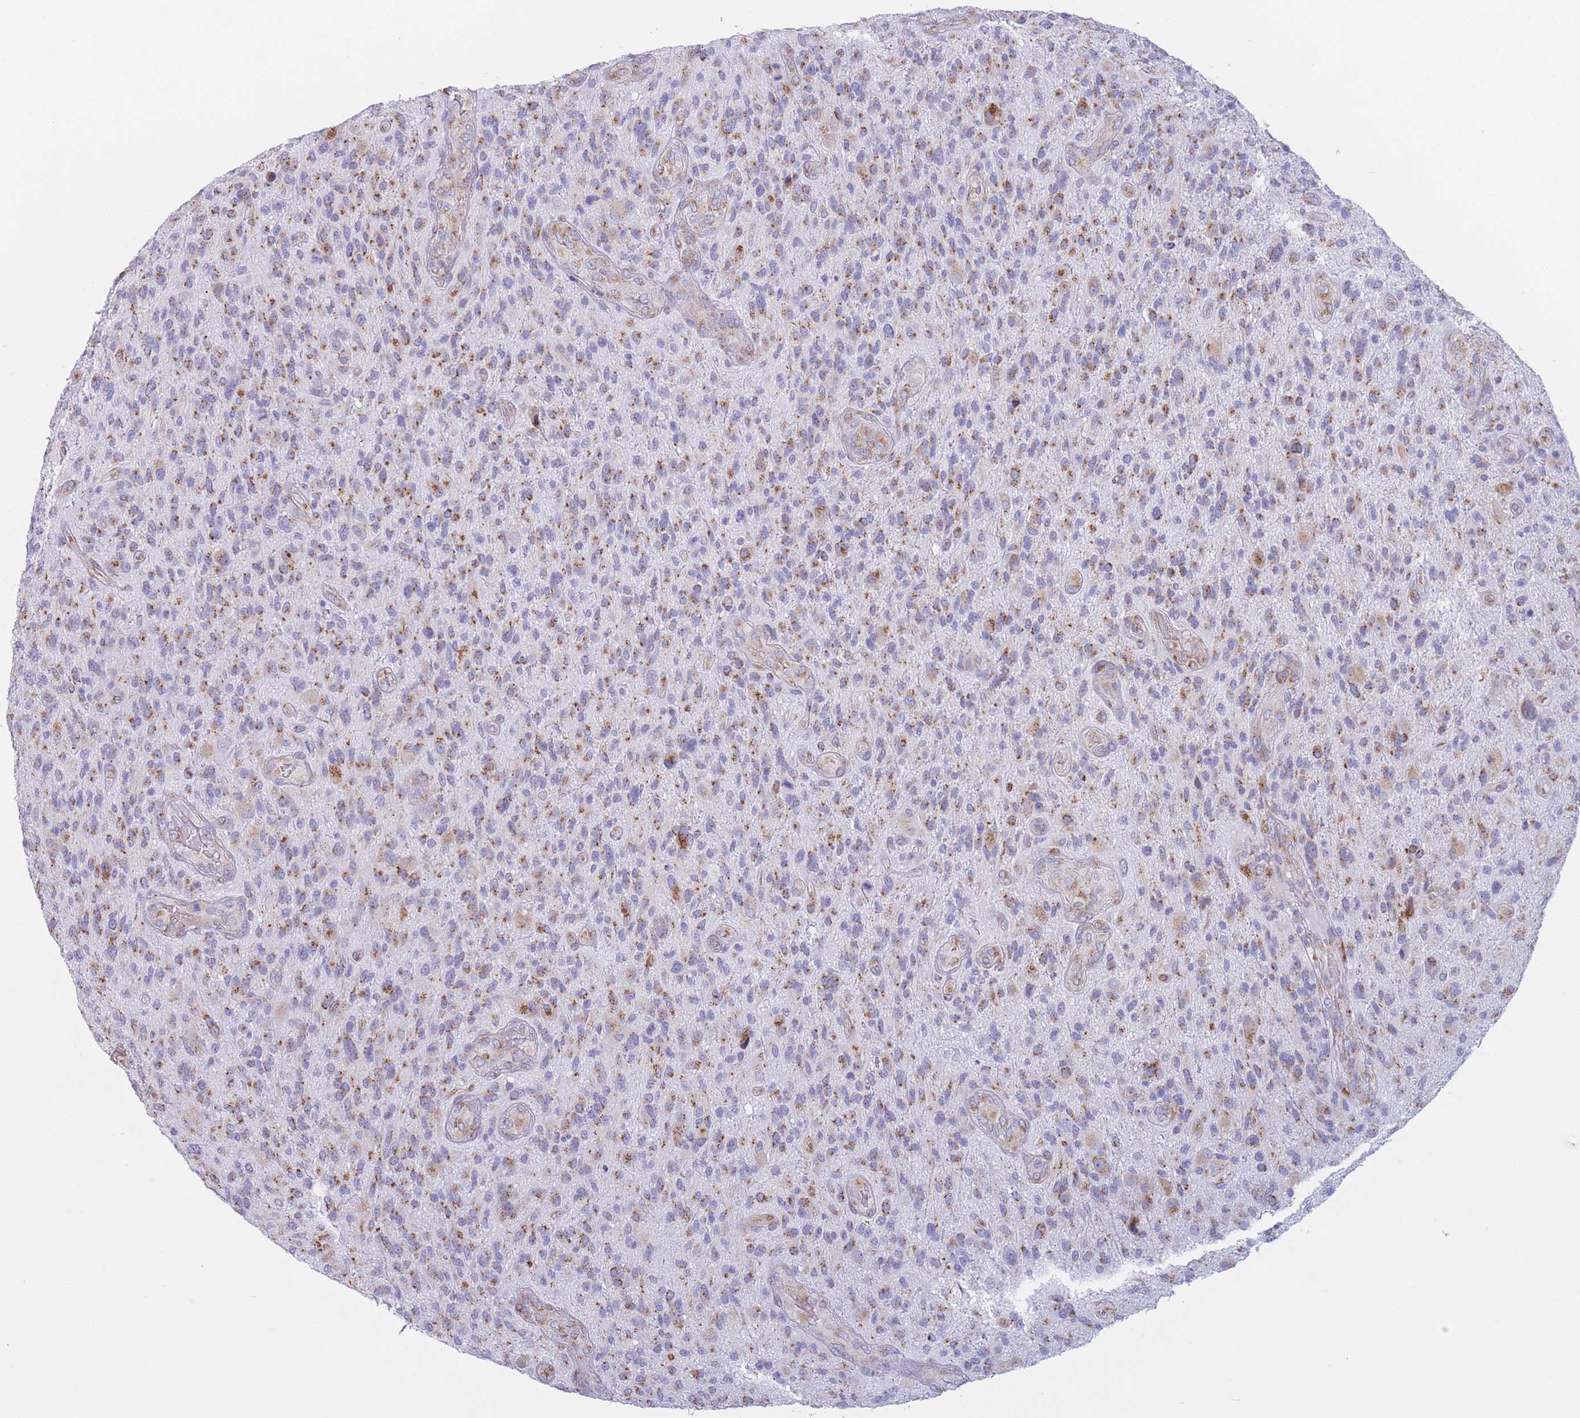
{"staining": {"intensity": "moderate", "quantity": ">75%", "location": "cytoplasmic/membranous"}, "tissue": "glioma", "cell_type": "Tumor cells", "image_type": "cancer", "snomed": [{"axis": "morphology", "description": "Glioma, malignant, High grade"}, {"axis": "topography", "description": "Brain"}], "caption": "The immunohistochemical stain labels moderate cytoplasmic/membranous positivity in tumor cells of malignant high-grade glioma tissue.", "gene": "MRPL30", "patient": {"sex": "male", "age": 47}}